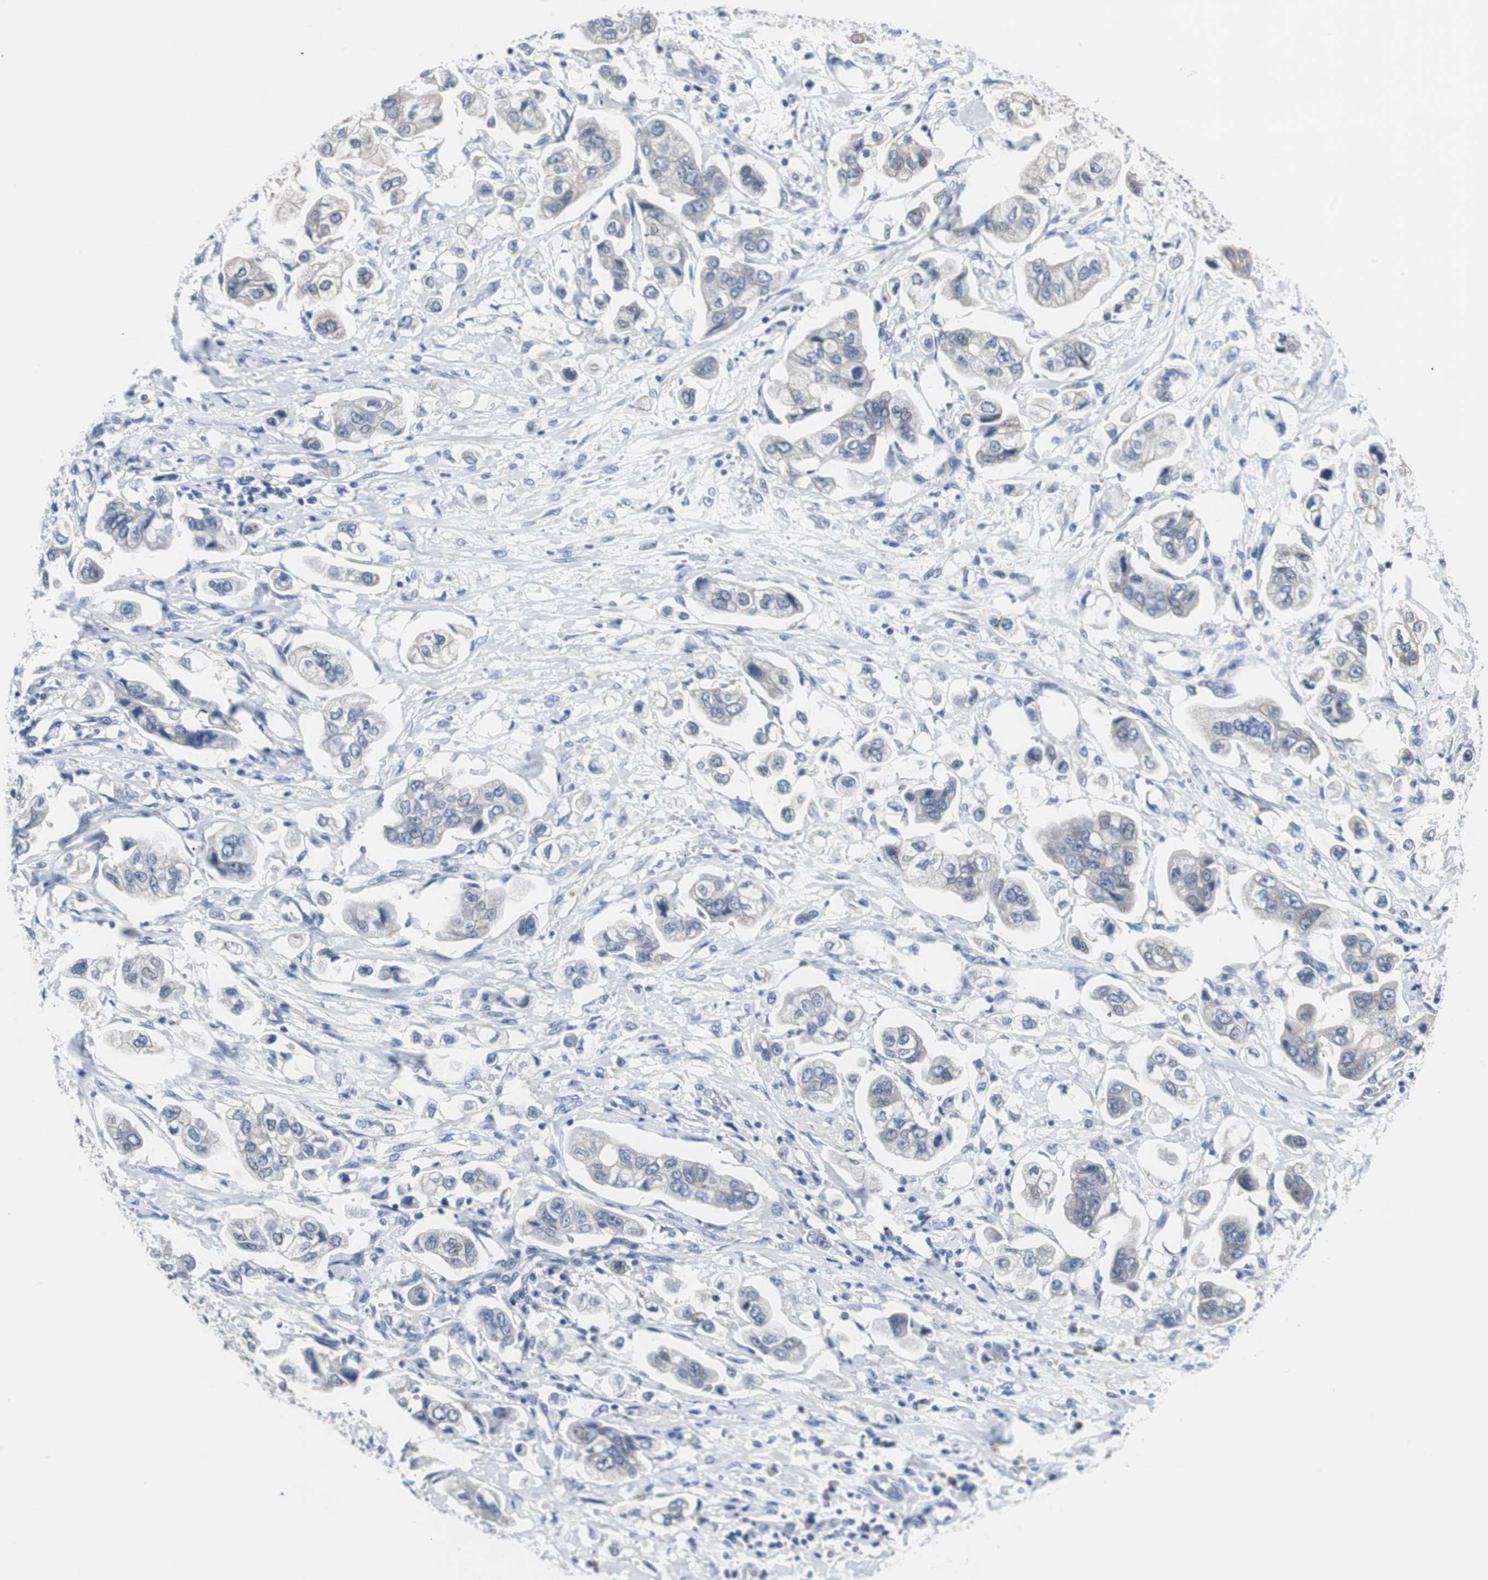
{"staining": {"intensity": "weak", "quantity": "<25%", "location": "cytoplasmic/membranous"}, "tissue": "stomach cancer", "cell_type": "Tumor cells", "image_type": "cancer", "snomed": [{"axis": "morphology", "description": "Adenocarcinoma, NOS"}, {"axis": "topography", "description": "Stomach"}], "caption": "IHC image of human adenocarcinoma (stomach) stained for a protein (brown), which exhibits no staining in tumor cells. The staining is performed using DAB (3,3'-diaminobenzidine) brown chromogen with nuclei counter-stained in using hematoxylin.", "gene": "PCK1", "patient": {"sex": "male", "age": 62}}